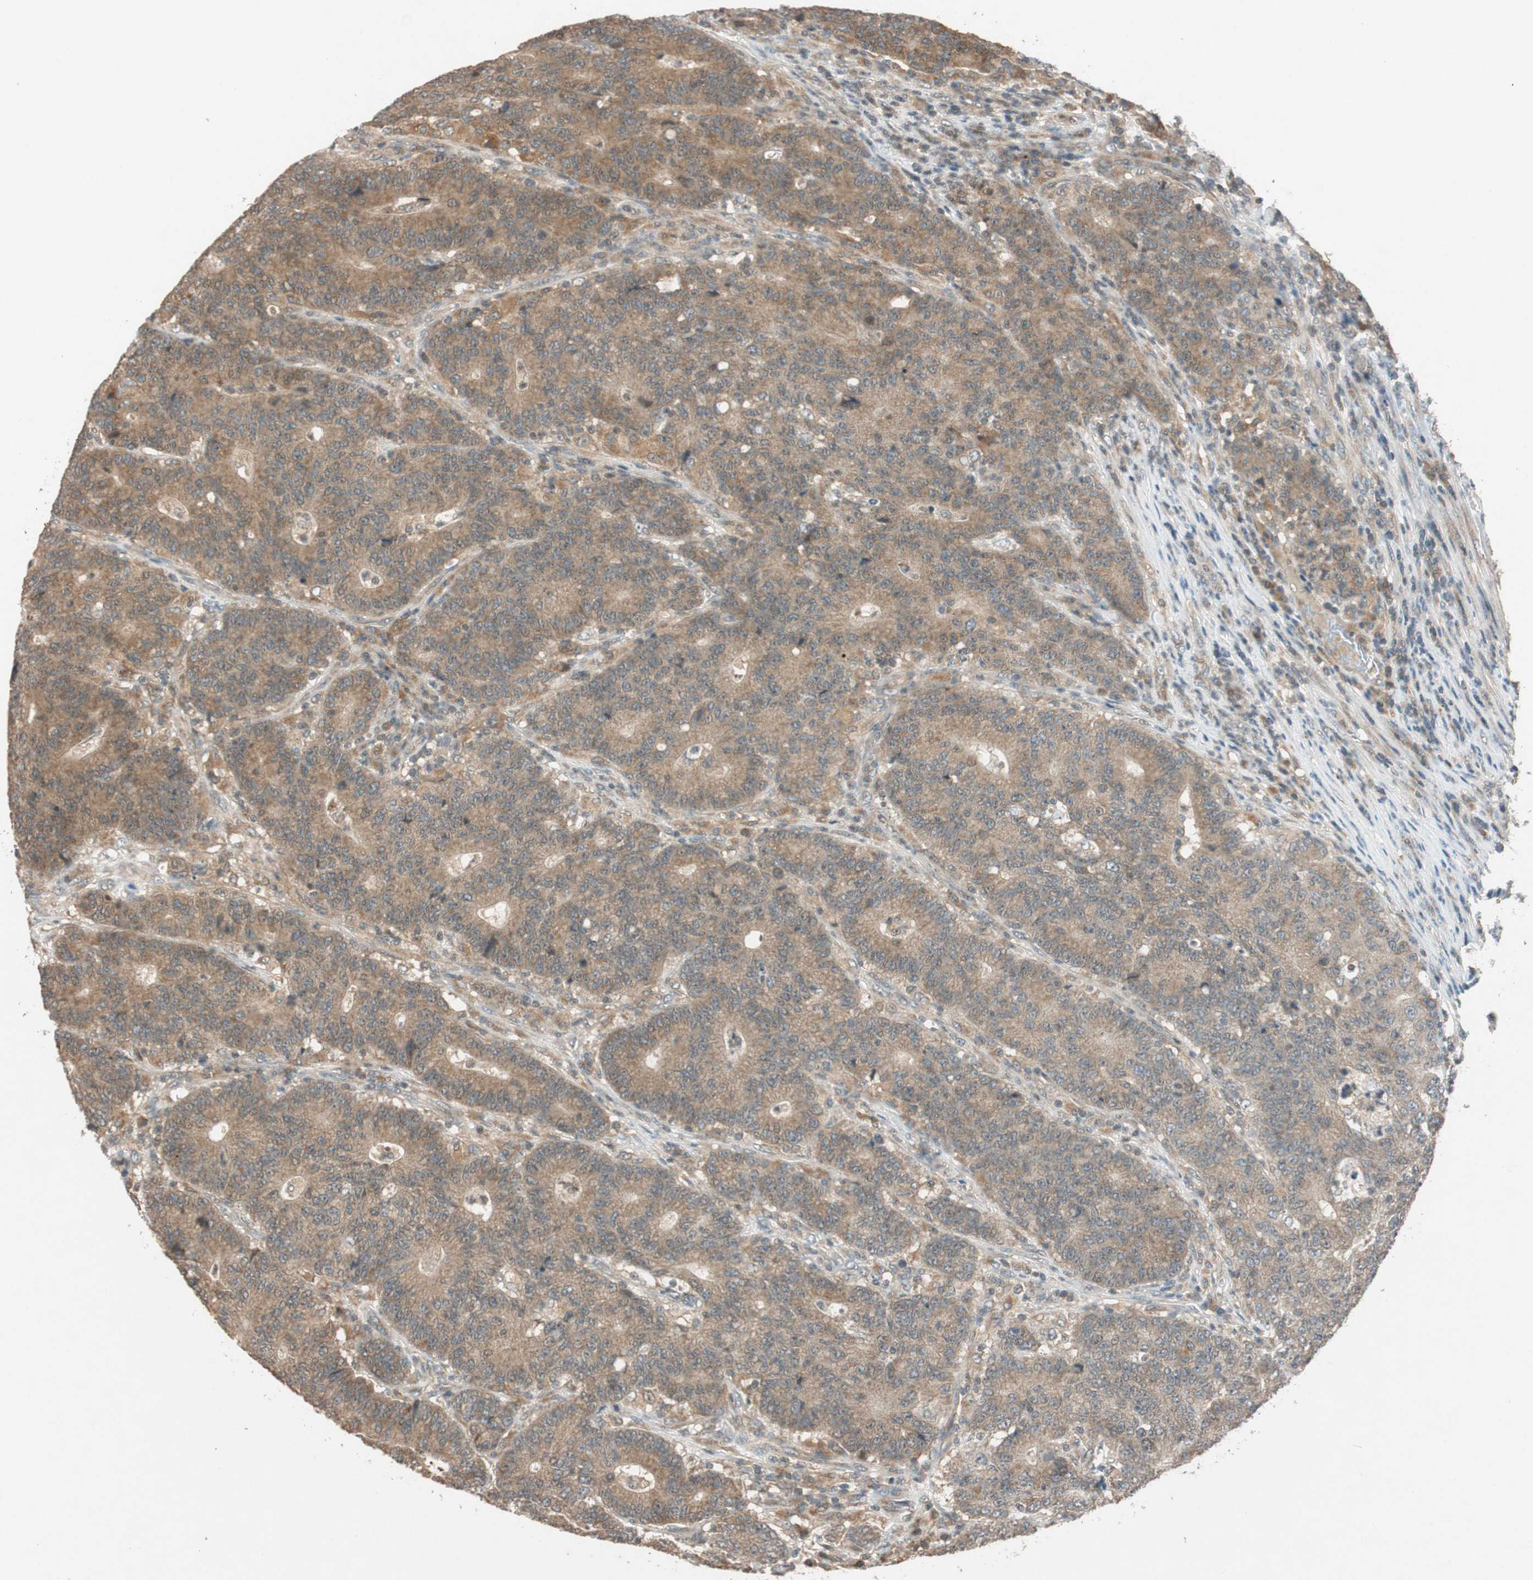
{"staining": {"intensity": "moderate", "quantity": ">75%", "location": "cytoplasmic/membranous"}, "tissue": "colorectal cancer", "cell_type": "Tumor cells", "image_type": "cancer", "snomed": [{"axis": "morphology", "description": "Normal tissue, NOS"}, {"axis": "morphology", "description": "Adenocarcinoma, NOS"}, {"axis": "topography", "description": "Colon"}], "caption": "Colorectal cancer stained for a protein (brown) demonstrates moderate cytoplasmic/membranous positive positivity in about >75% of tumor cells.", "gene": "GLB1", "patient": {"sex": "female", "age": 75}}